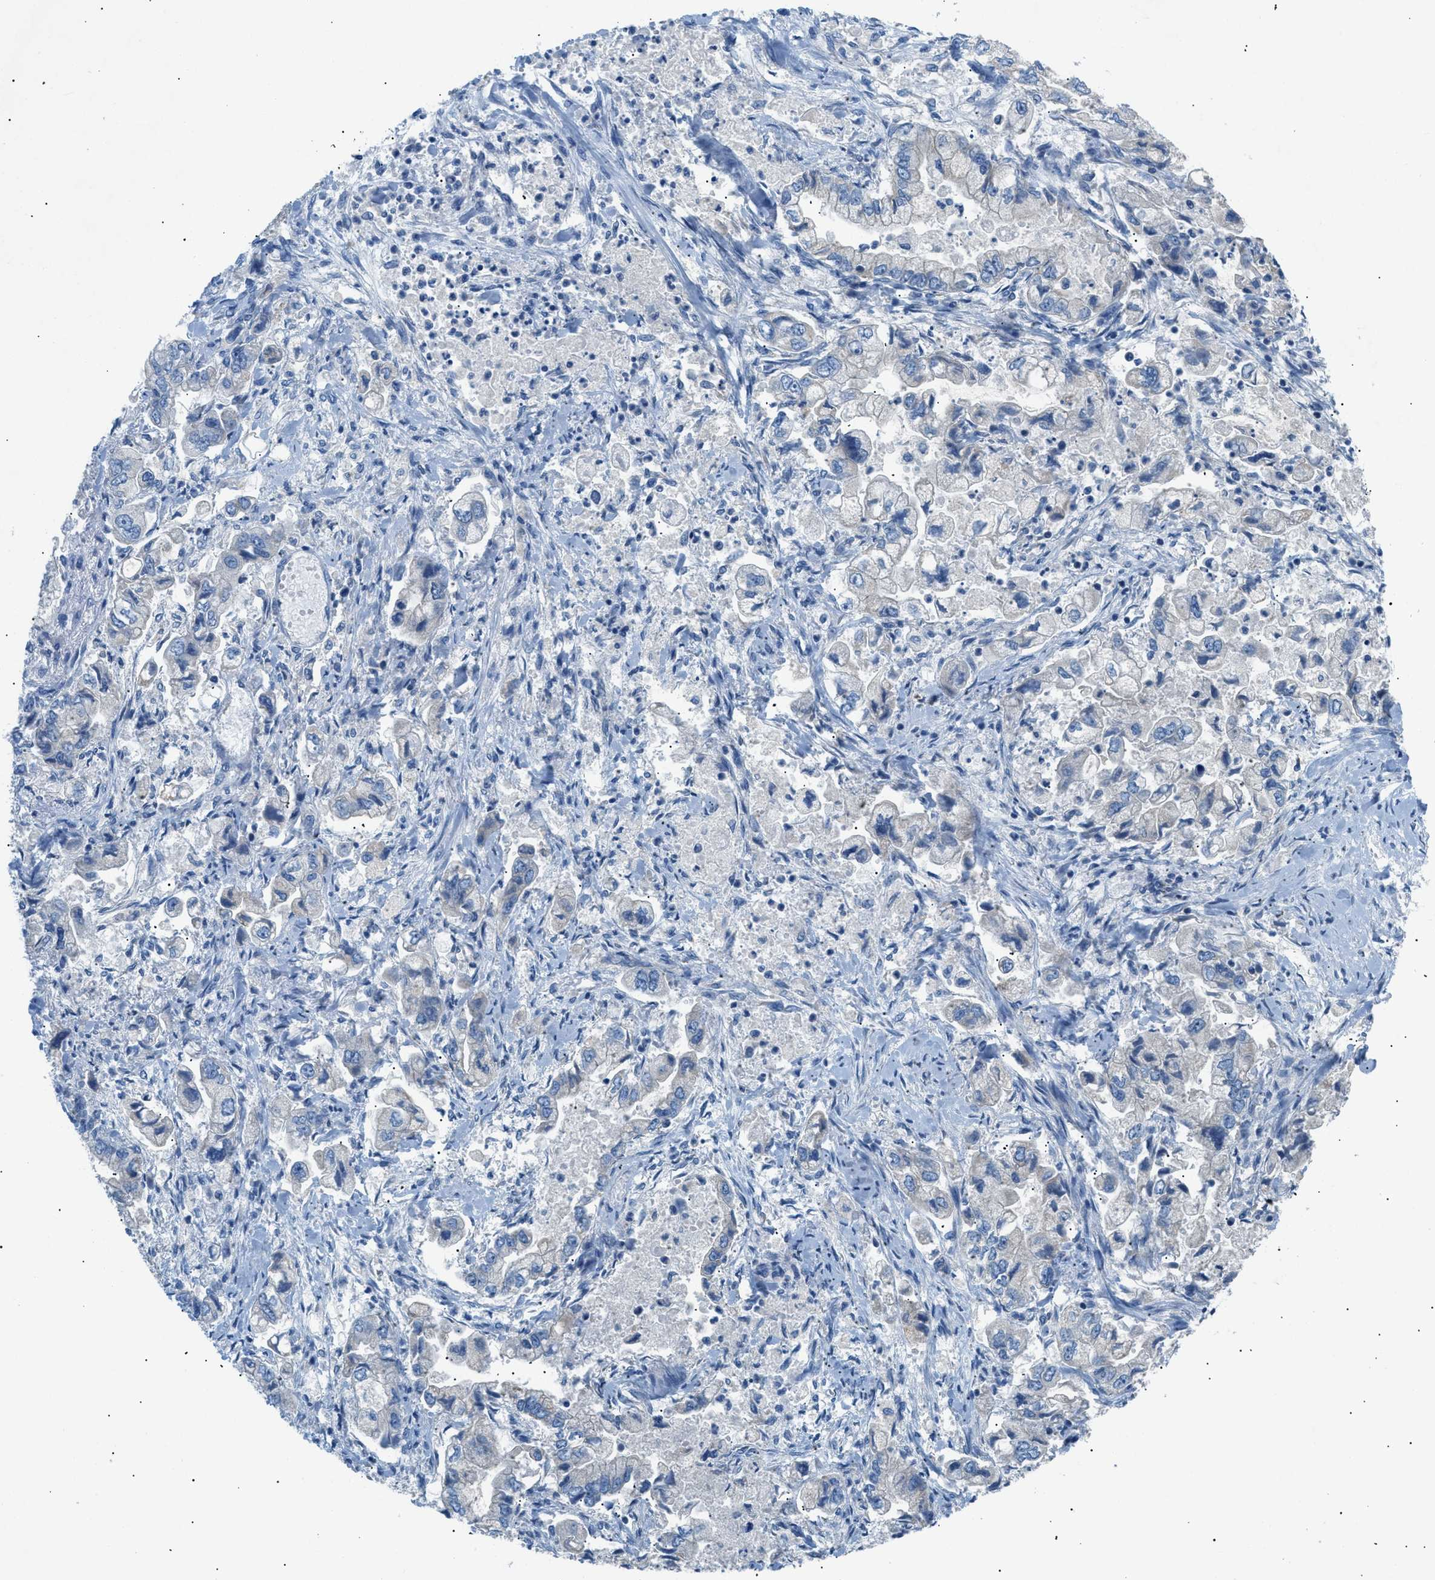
{"staining": {"intensity": "negative", "quantity": "none", "location": "none"}, "tissue": "stomach cancer", "cell_type": "Tumor cells", "image_type": "cancer", "snomed": [{"axis": "morphology", "description": "Normal tissue, NOS"}, {"axis": "morphology", "description": "Adenocarcinoma, NOS"}, {"axis": "topography", "description": "Stomach"}], "caption": "High magnification brightfield microscopy of stomach adenocarcinoma stained with DAB (brown) and counterstained with hematoxylin (blue): tumor cells show no significant positivity.", "gene": "ILDR1", "patient": {"sex": "male", "age": 62}}